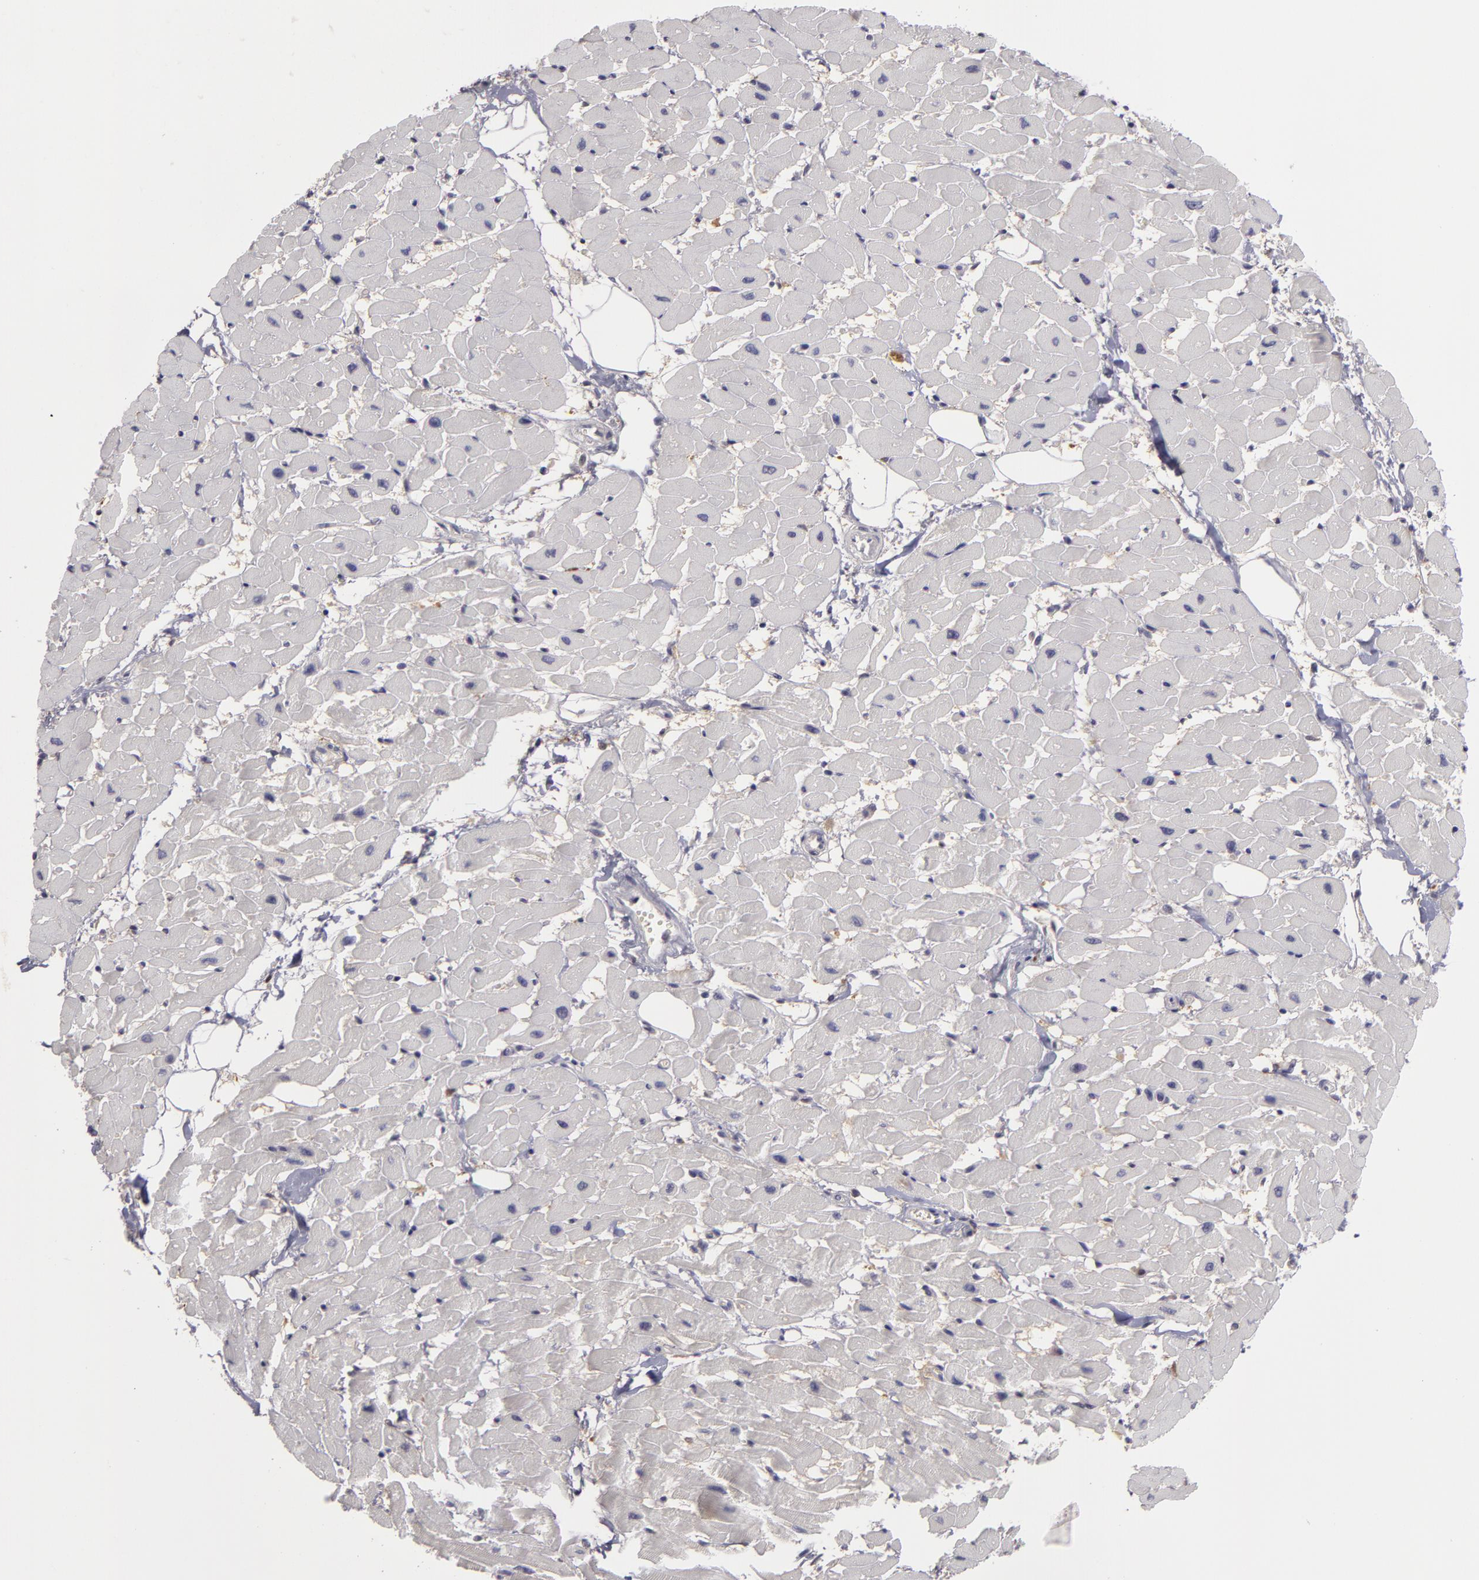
{"staining": {"intensity": "negative", "quantity": "none", "location": "none"}, "tissue": "heart muscle", "cell_type": "Cardiomyocytes", "image_type": "normal", "snomed": [{"axis": "morphology", "description": "Normal tissue, NOS"}, {"axis": "topography", "description": "Heart"}], "caption": "Immunohistochemistry of benign heart muscle reveals no expression in cardiomyocytes. (DAB (3,3'-diaminobenzidine) IHC with hematoxylin counter stain).", "gene": "GNPDA1", "patient": {"sex": "female", "age": 19}}